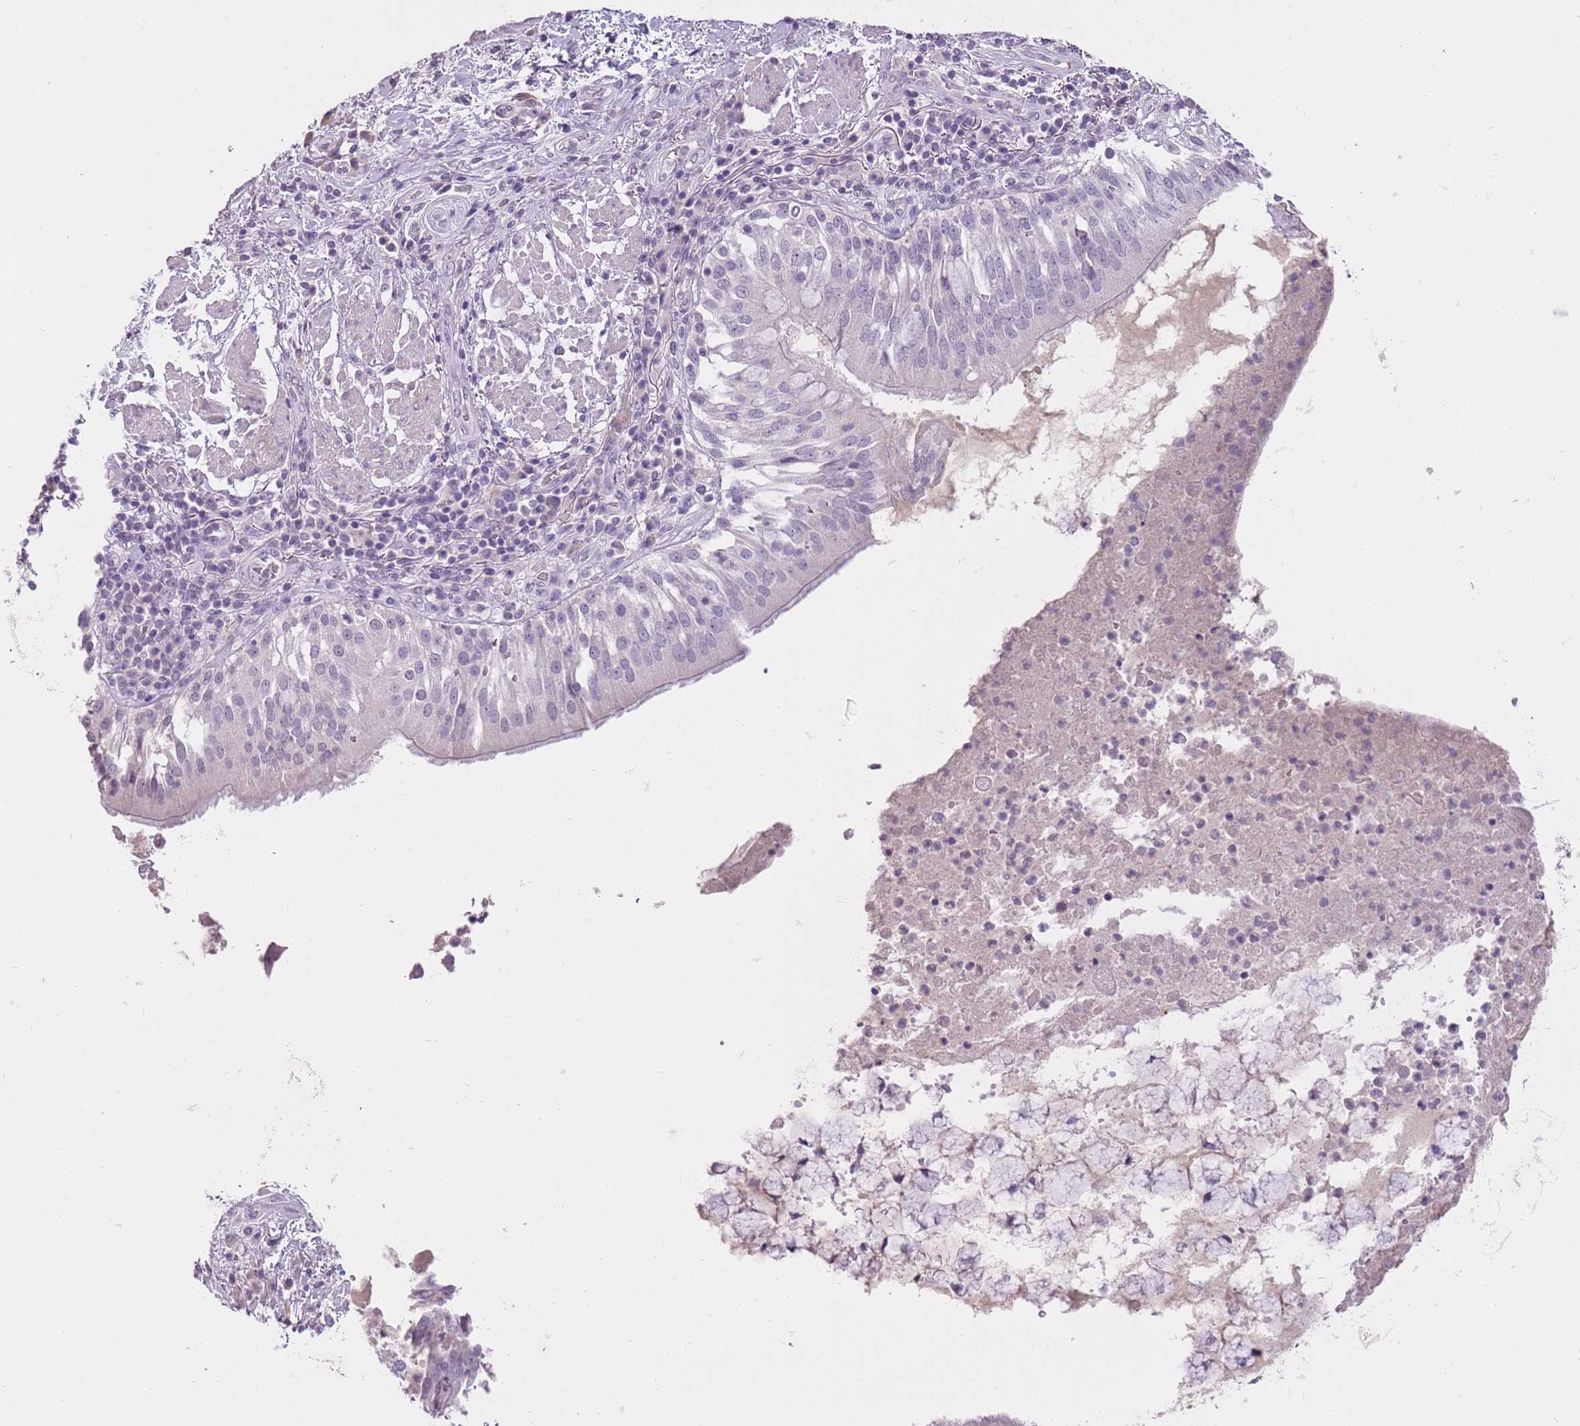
{"staining": {"intensity": "negative", "quantity": "none", "location": "none"}, "tissue": "adipose tissue", "cell_type": "Adipocytes", "image_type": "normal", "snomed": [{"axis": "morphology", "description": "Normal tissue, NOS"}, {"axis": "morphology", "description": "Squamous cell carcinoma, NOS"}, {"axis": "topography", "description": "Bronchus"}, {"axis": "topography", "description": "Lung"}], "caption": "Immunohistochemistry of unremarkable adipose tissue displays no expression in adipocytes.", "gene": "SLC35E3", "patient": {"sex": "male", "age": 64}}